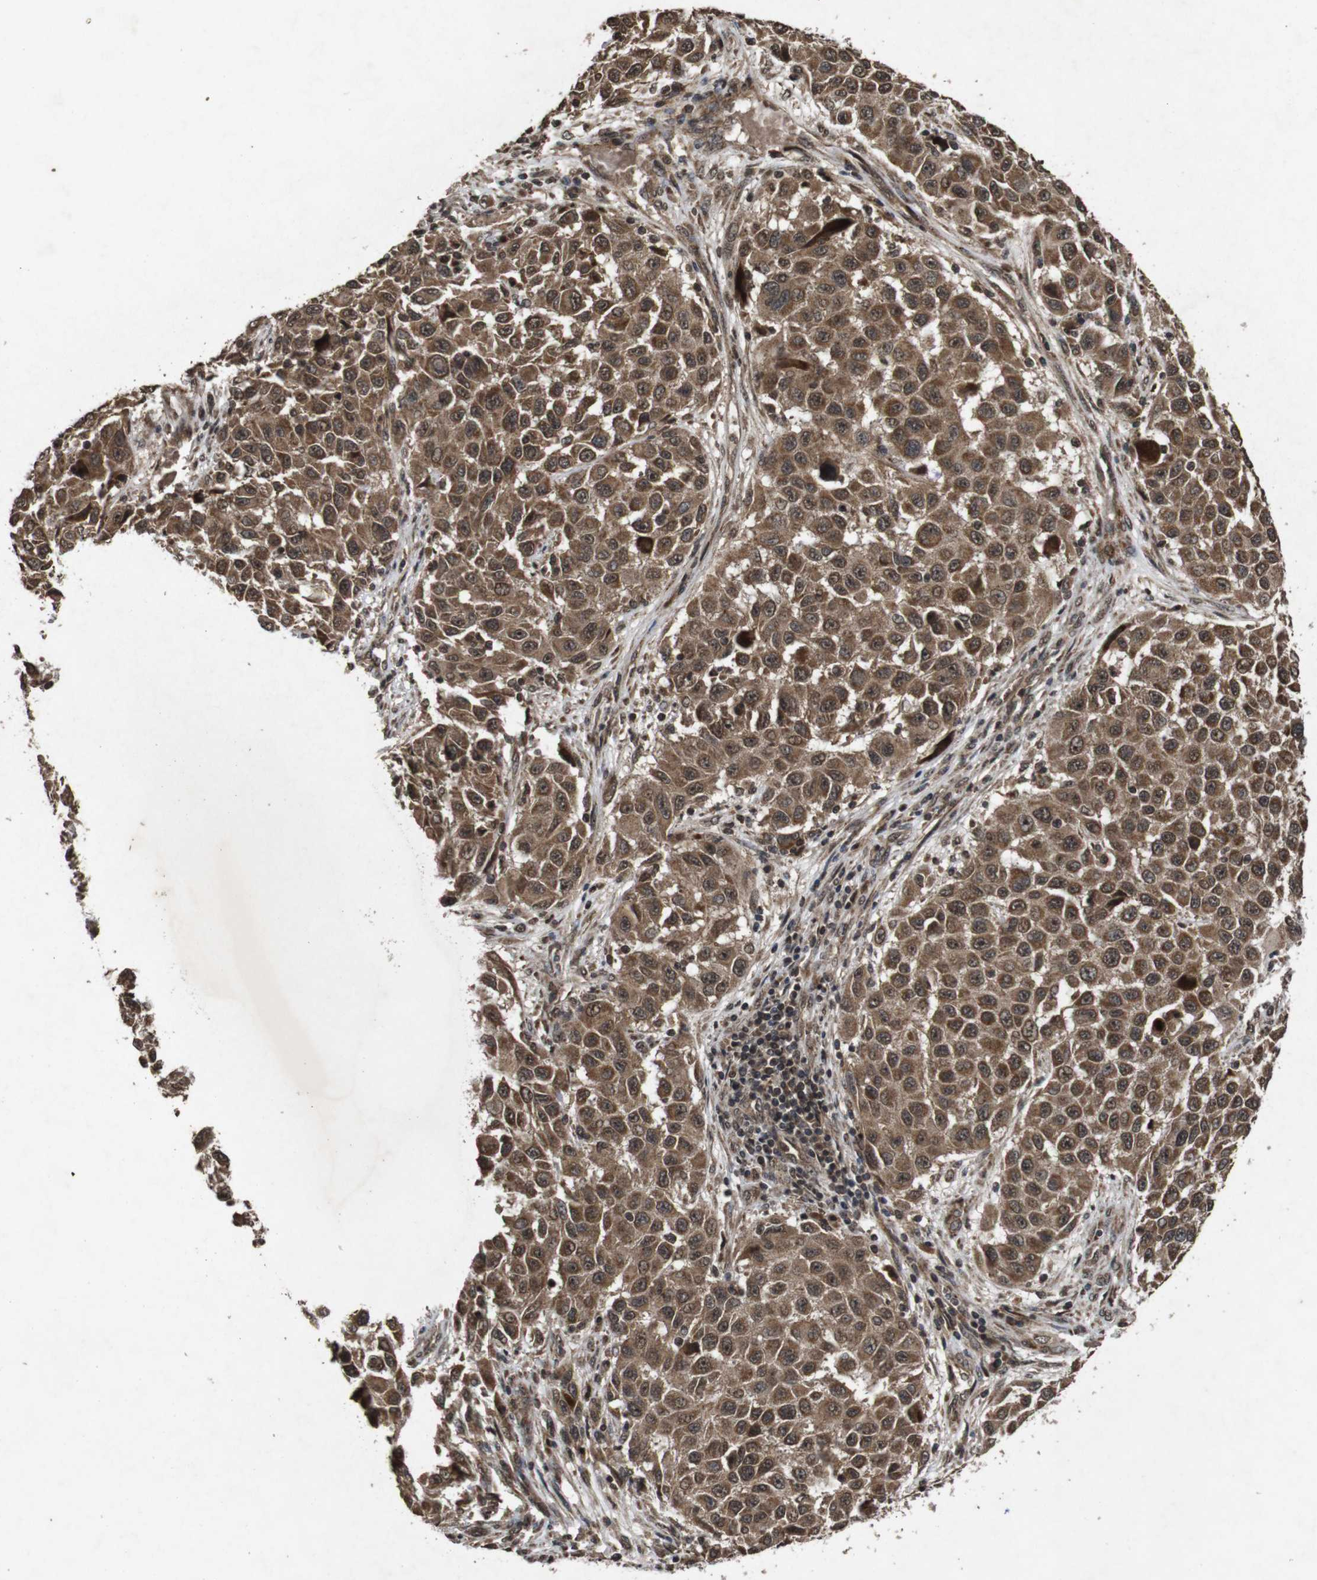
{"staining": {"intensity": "strong", "quantity": ">75%", "location": "cytoplasmic/membranous,nuclear"}, "tissue": "melanoma", "cell_type": "Tumor cells", "image_type": "cancer", "snomed": [{"axis": "morphology", "description": "Malignant melanoma, Metastatic site"}, {"axis": "topography", "description": "Lymph node"}], "caption": "This is an image of immunohistochemistry staining of malignant melanoma (metastatic site), which shows strong staining in the cytoplasmic/membranous and nuclear of tumor cells.", "gene": "SORL1", "patient": {"sex": "male", "age": 61}}